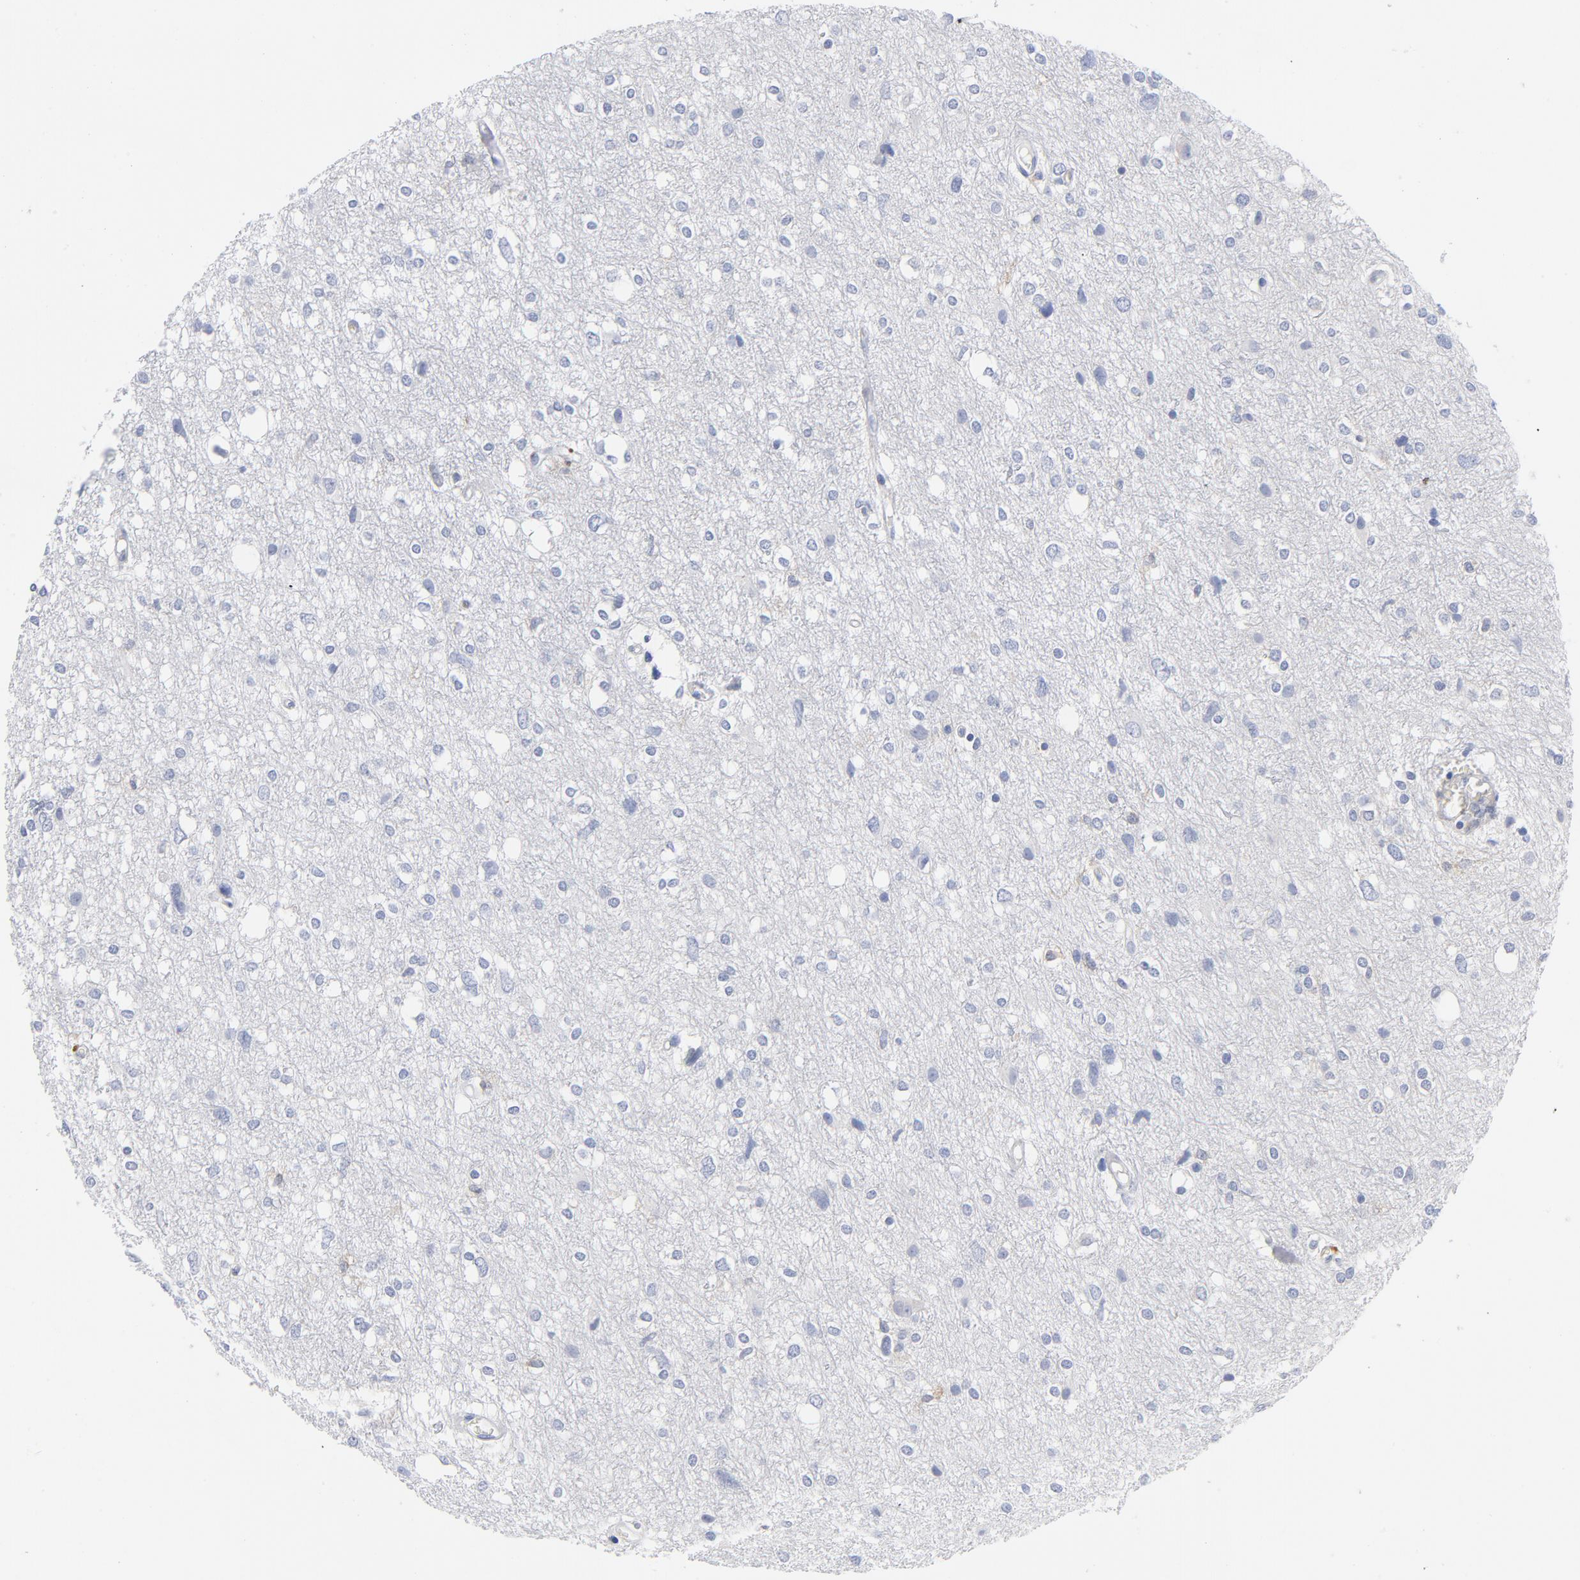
{"staining": {"intensity": "negative", "quantity": "none", "location": "none"}, "tissue": "glioma", "cell_type": "Tumor cells", "image_type": "cancer", "snomed": [{"axis": "morphology", "description": "Glioma, malignant, High grade"}, {"axis": "topography", "description": "Brain"}], "caption": "Immunohistochemistry image of neoplastic tissue: glioma stained with DAB (3,3'-diaminobenzidine) displays no significant protein positivity in tumor cells.", "gene": "CD86", "patient": {"sex": "female", "age": 59}}